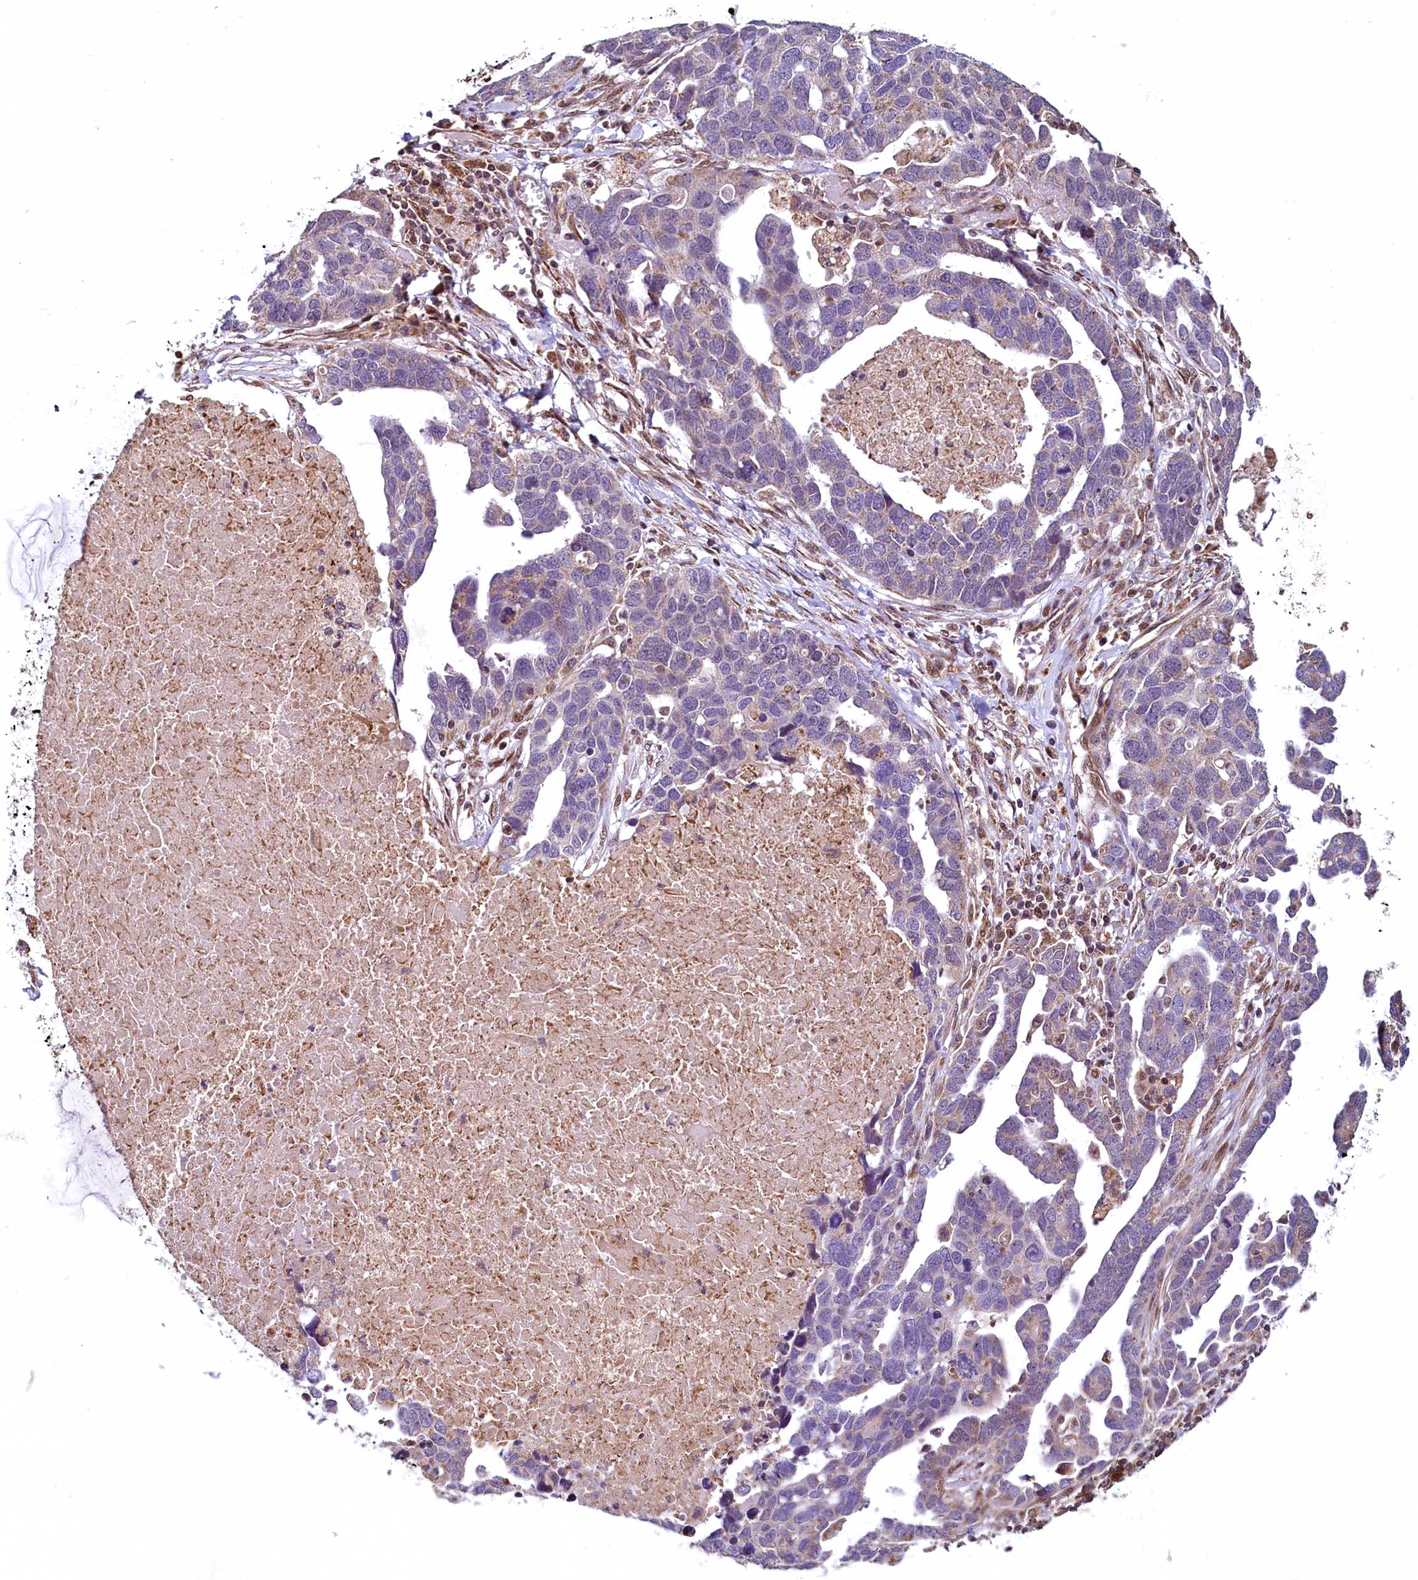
{"staining": {"intensity": "negative", "quantity": "none", "location": "none"}, "tissue": "ovarian cancer", "cell_type": "Tumor cells", "image_type": "cancer", "snomed": [{"axis": "morphology", "description": "Cystadenocarcinoma, serous, NOS"}, {"axis": "topography", "description": "Ovary"}], "caption": "This is an immunohistochemistry (IHC) photomicrograph of human ovarian cancer. There is no positivity in tumor cells.", "gene": "ZNF577", "patient": {"sex": "female", "age": 54}}